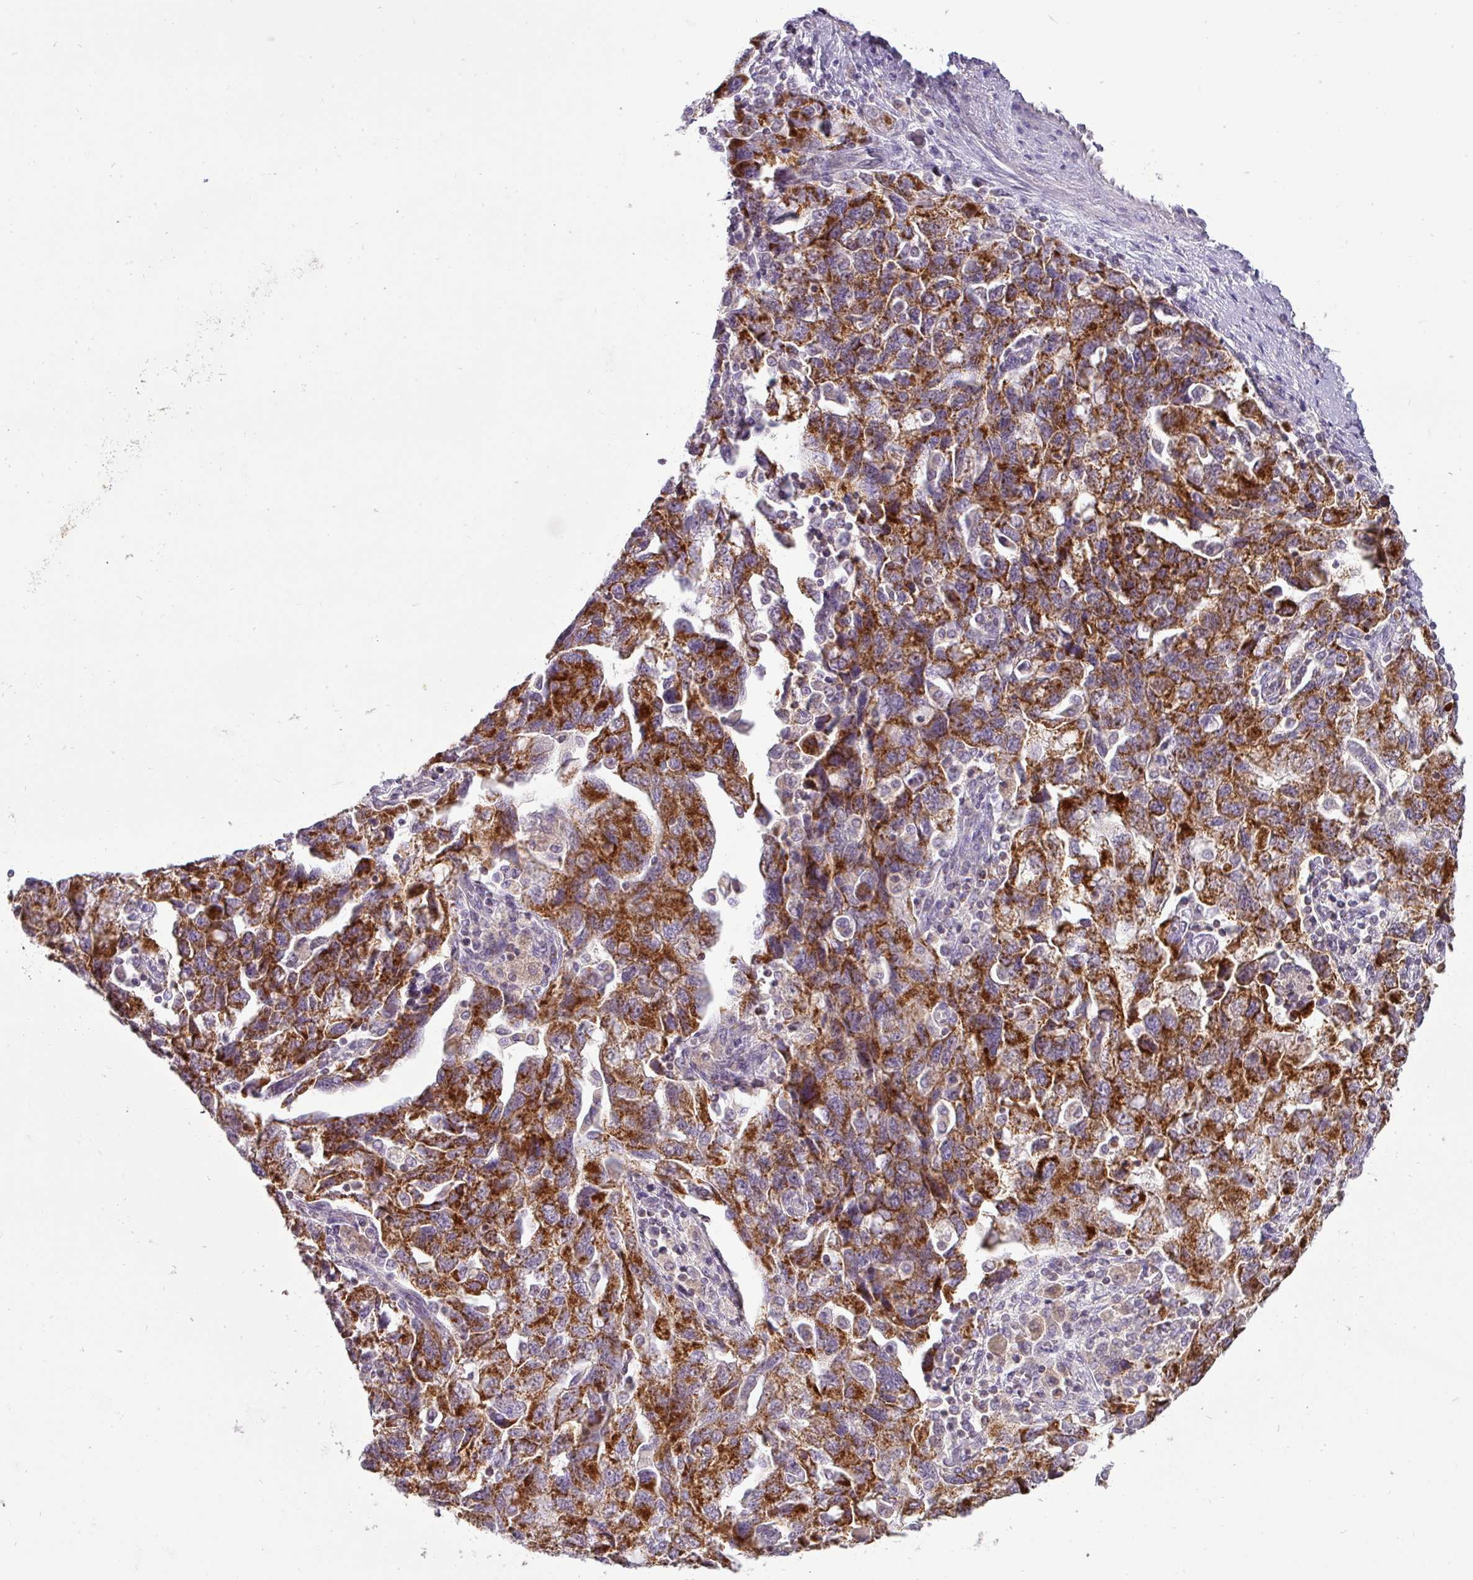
{"staining": {"intensity": "strong", "quantity": ">75%", "location": "cytoplasmic/membranous"}, "tissue": "ovarian cancer", "cell_type": "Tumor cells", "image_type": "cancer", "snomed": [{"axis": "morphology", "description": "Carcinoma, NOS"}, {"axis": "morphology", "description": "Cystadenocarcinoma, serous, NOS"}, {"axis": "topography", "description": "Ovary"}], "caption": "DAB immunohistochemical staining of ovarian carcinoma displays strong cytoplasmic/membranous protein staining in about >75% of tumor cells. (brown staining indicates protein expression, while blue staining denotes nuclei).", "gene": "TRAPPC1", "patient": {"sex": "female", "age": 69}}